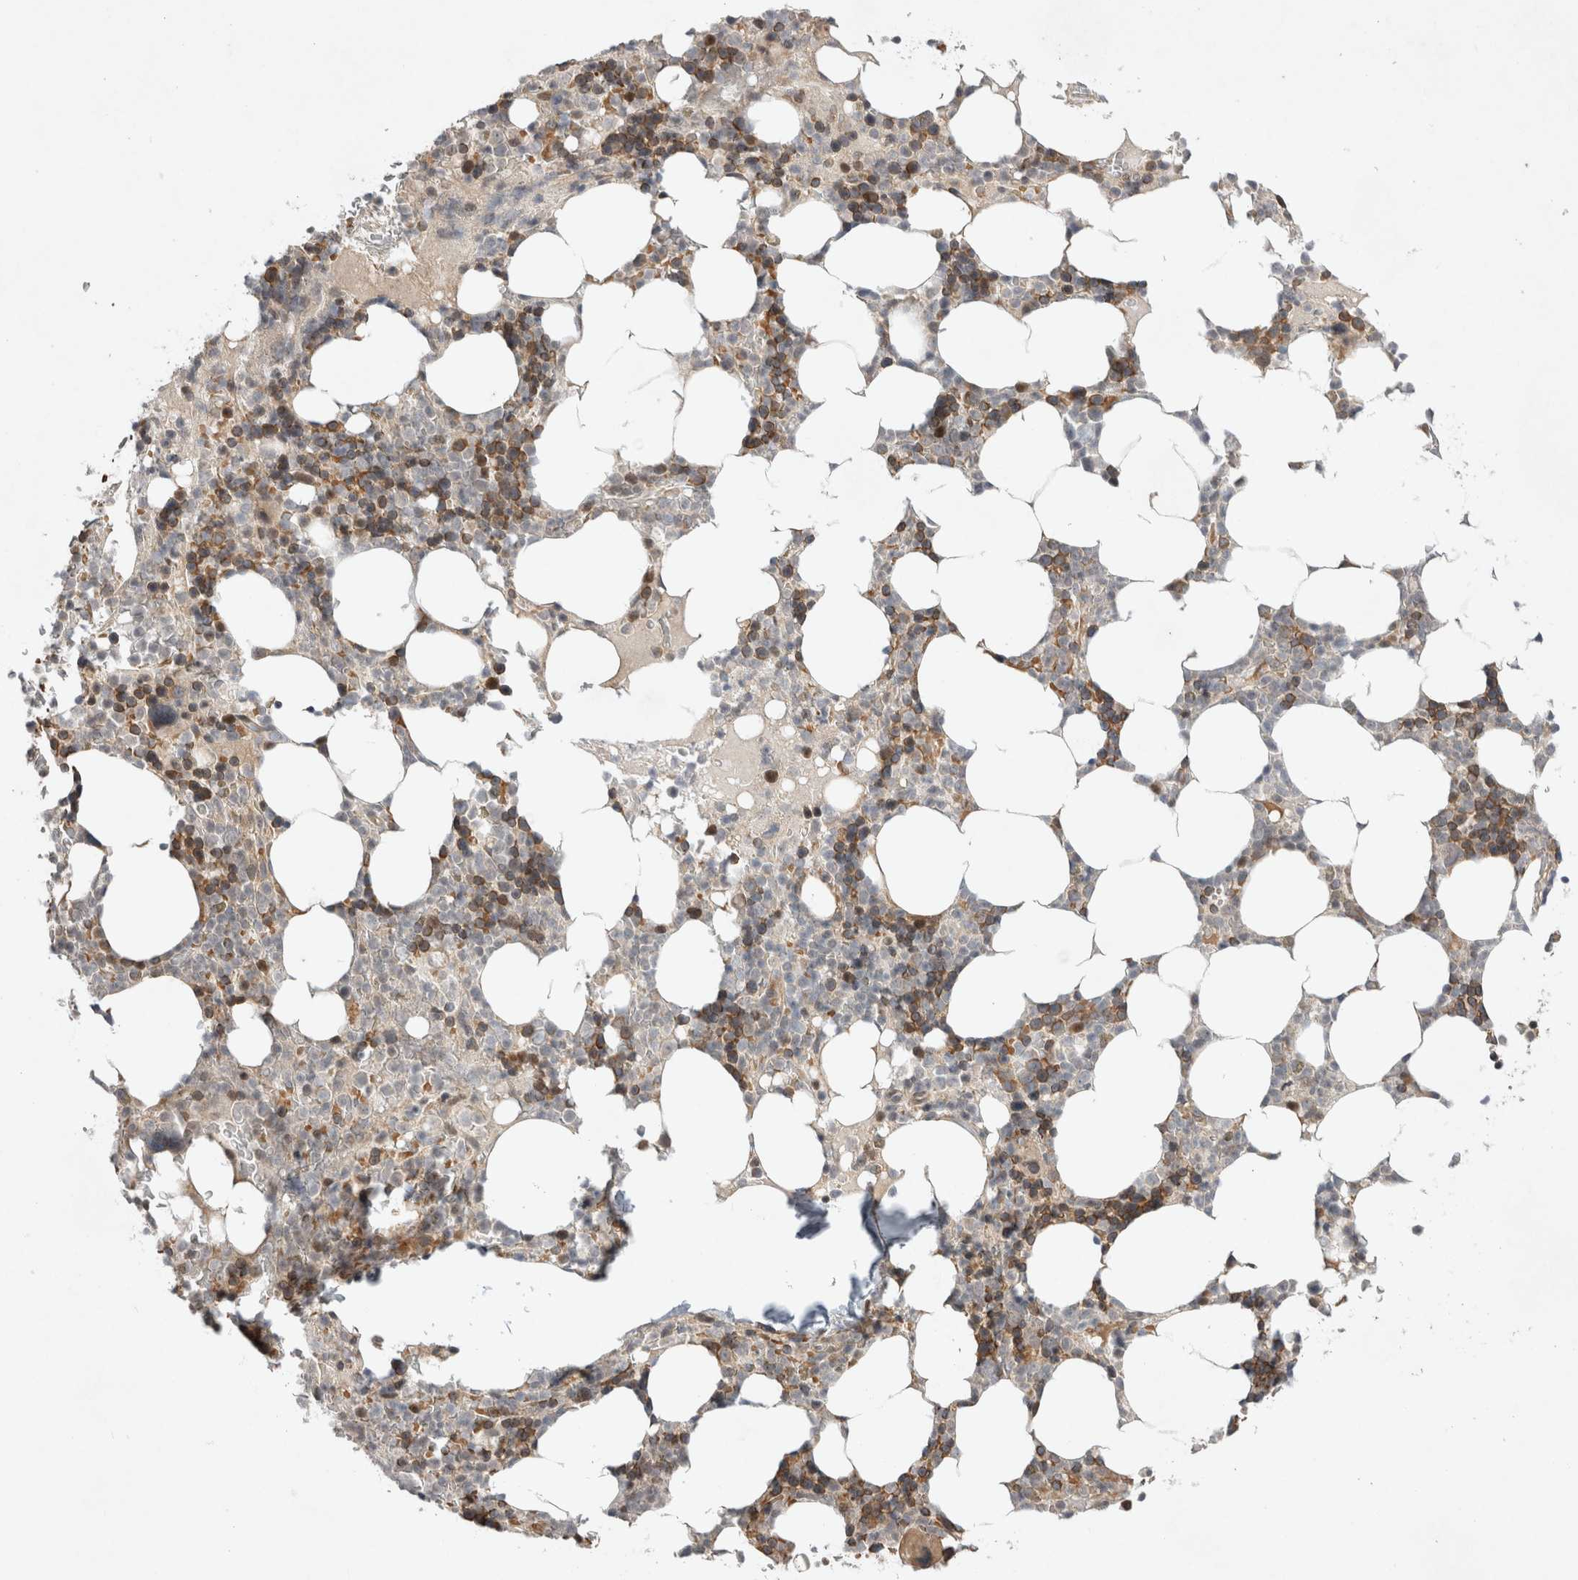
{"staining": {"intensity": "moderate", "quantity": "25%-75%", "location": "cytoplasmic/membranous"}, "tissue": "bone marrow", "cell_type": "Hematopoietic cells", "image_type": "normal", "snomed": [{"axis": "morphology", "description": "Normal tissue, NOS"}, {"axis": "topography", "description": "Bone marrow"}], "caption": "Unremarkable bone marrow was stained to show a protein in brown. There is medium levels of moderate cytoplasmic/membranous staining in about 25%-75% of hematopoietic cells. The protein is stained brown, and the nuclei are stained in blue (DAB (3,3'-diaminobenzidine) IHC with brightfield microscopy, high magnification).", "gene": "EIF2AK1", "patient": {"sex": "male", "age": 58}}